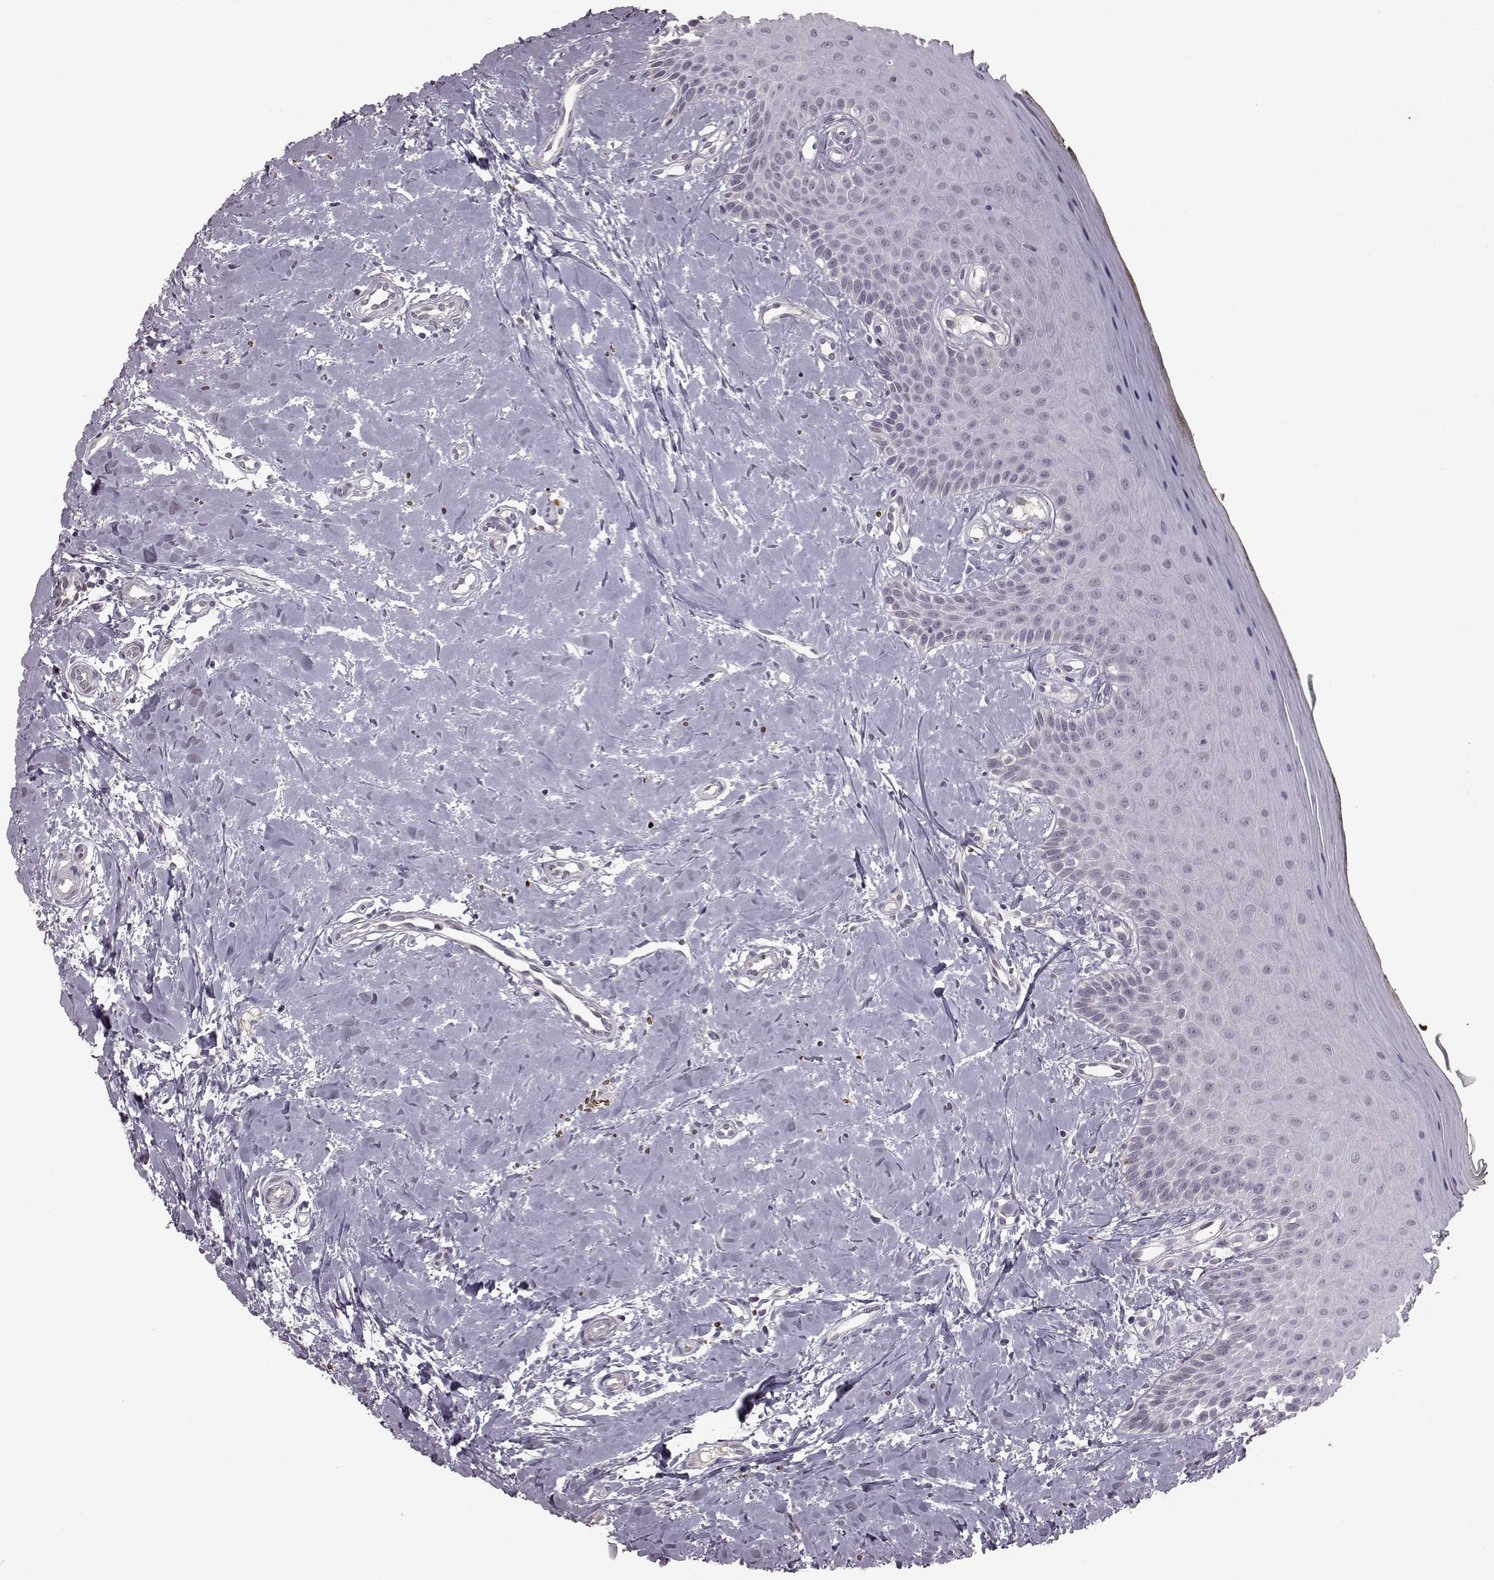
{"staining": {"intensity": "negative", "quantity": "none", "location": "none"}, "tissue": "oral mucosa", "cell_type": "Squamous epithelial cells", "image_type": "normal", "snomed": [{"axis": "morphology", "description": "Normal tissue, NOS"}, {"axis": "topography", "description": "Oral tissue"}], "caption": "An immunohistochemistry (IHC) image of normal oral mucosa is shown. There is no staining in squamous epithelial cells of oral mucosa. (DAB (3,3'-diaminobenzidine) IHC, high magnification).", "gene": "PROP1", "patient": {"sex": "female", "age": 43}}